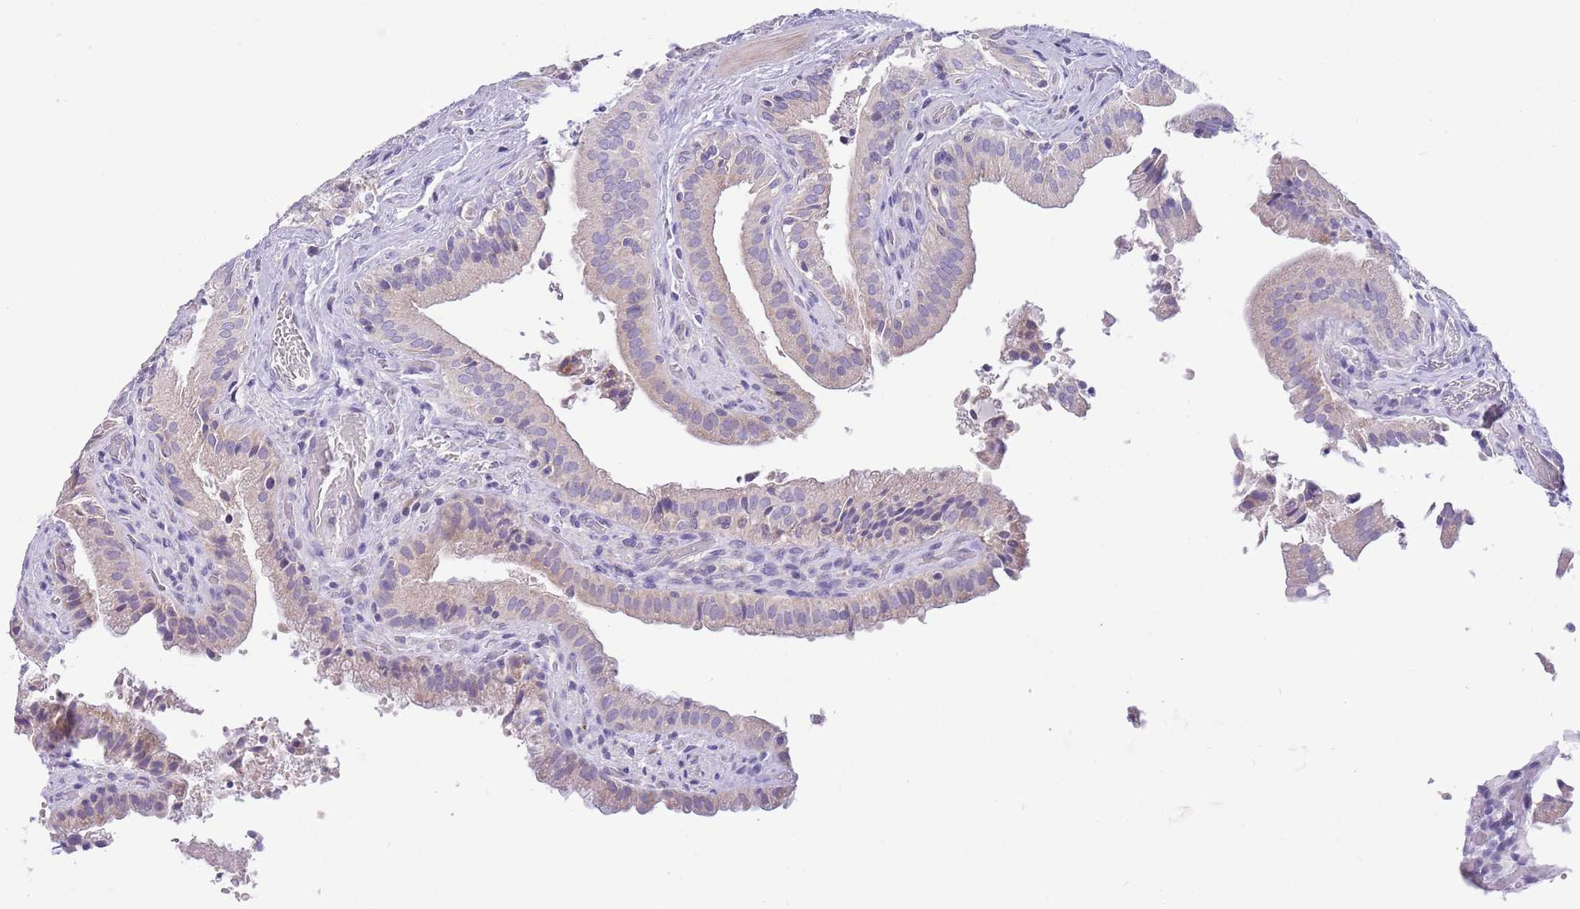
{"staining": {"intensity": "weak", "quantity": "<25%", "location": "cytoplasmic/membranous"}, "tissue": "gallbladder", "cell_type": "Glandular cells", "image_type": "normal", "snomed": [{"axis": "morphology", "description": "Normal tissue, NOS"}, {"axis": "topography", "description": "Gallbladder"}], "caption": "A histopathology image of gallbladder stained for a protein exhibits no brown staining in glandular cells. (Brightfield microscopy of DAB (3,3'-diaminobenzidine) IHC at high magnification).", "gene": "DDHD1", "patient": {"sex": "male", "age": 24}}